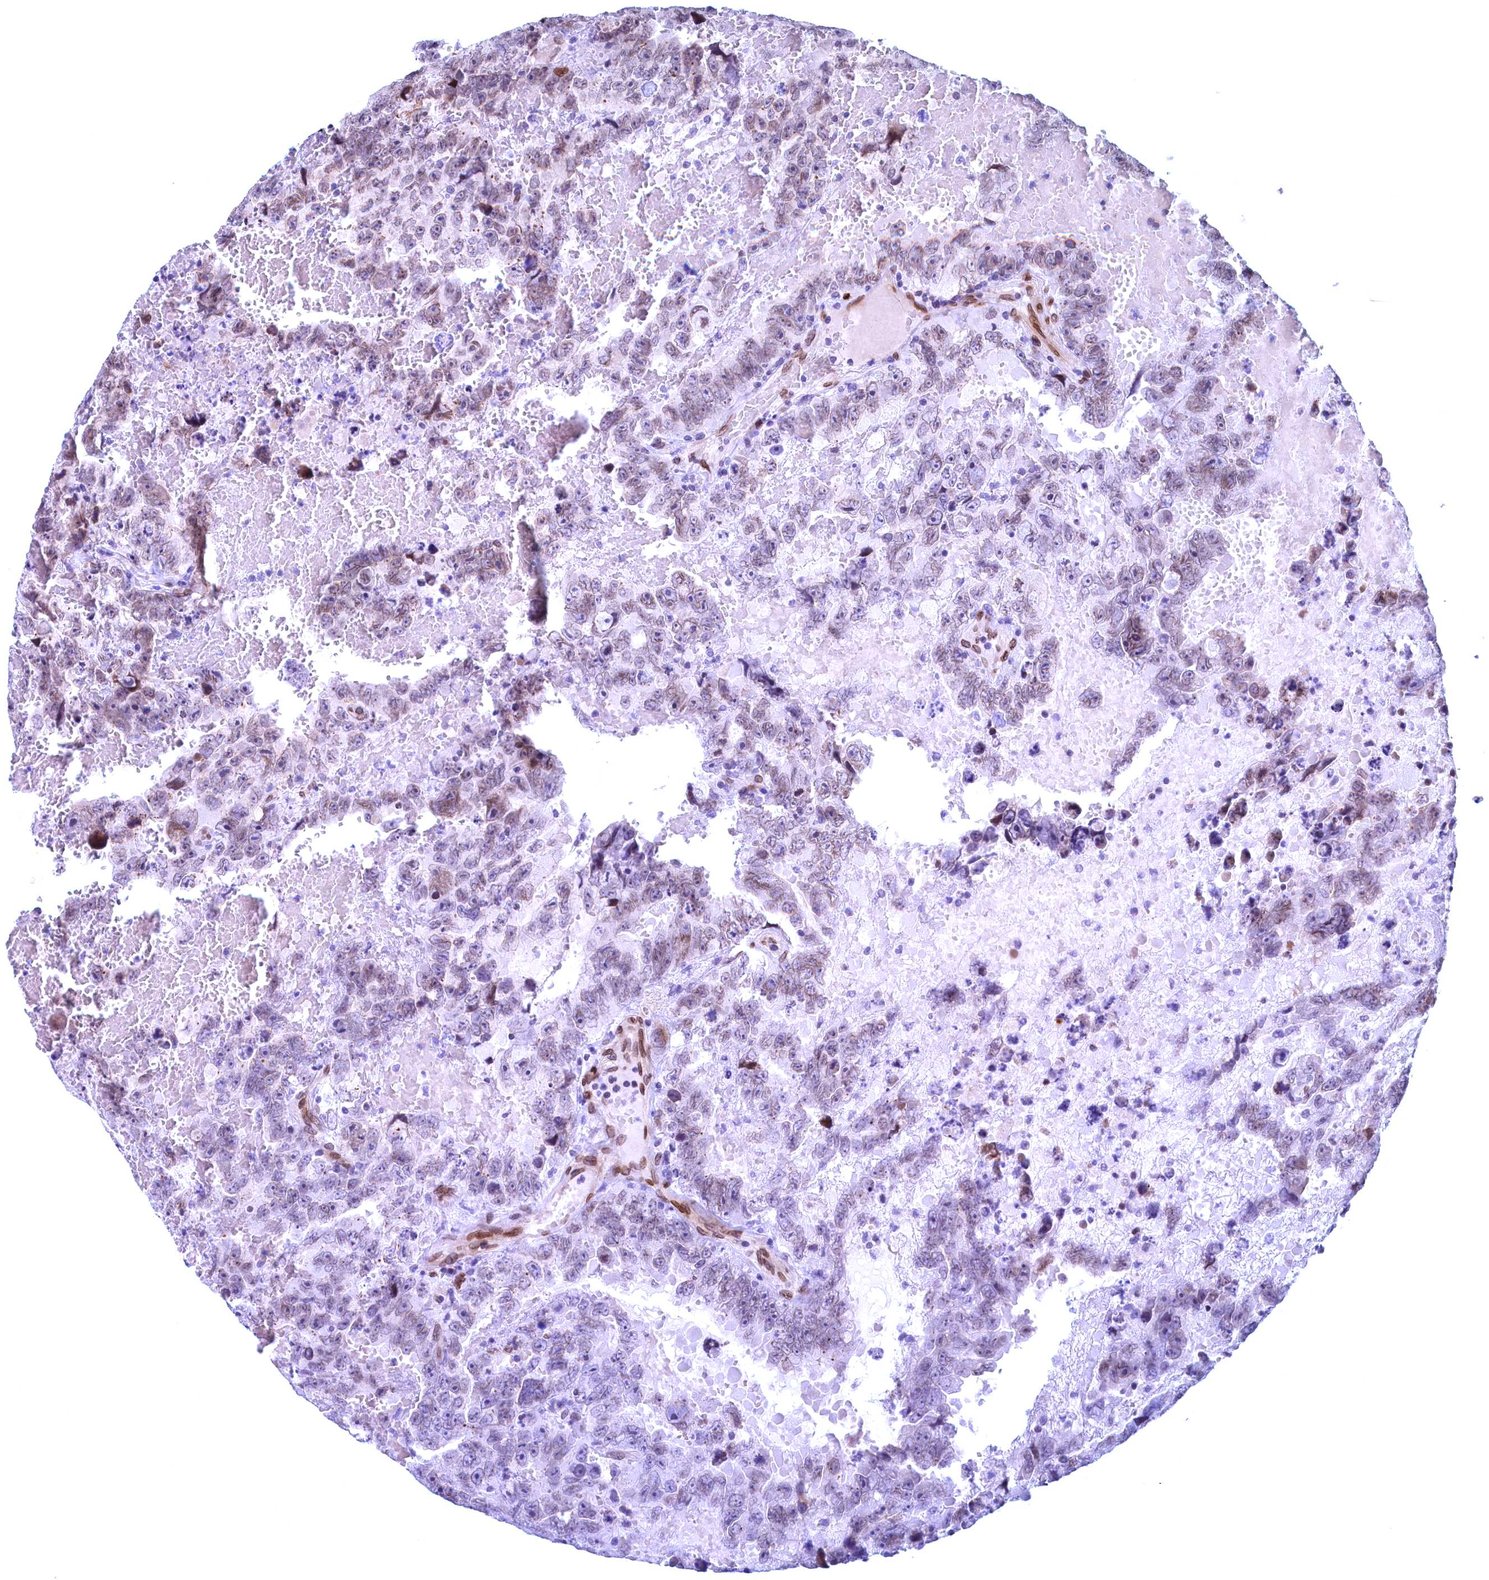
{"staining": {"intensity": "weak", "quantity": "<25%", "location": "nuclear"}, "tissue": "testis cancer", "cell_type": "Tumor cells", "image_type": "cancer", "snomed": [{"axis": "morphology", "description": "Carcinoma, Embryonal, NOS"}, {"axis": "topography", "description": "Testis"}], "caption": "Immunohistochemical staining of human testis cancer exhibits no significant staining in tumor cells.", "gene": "GPSM1", "patient": {"sex": "male", "age": 45}}